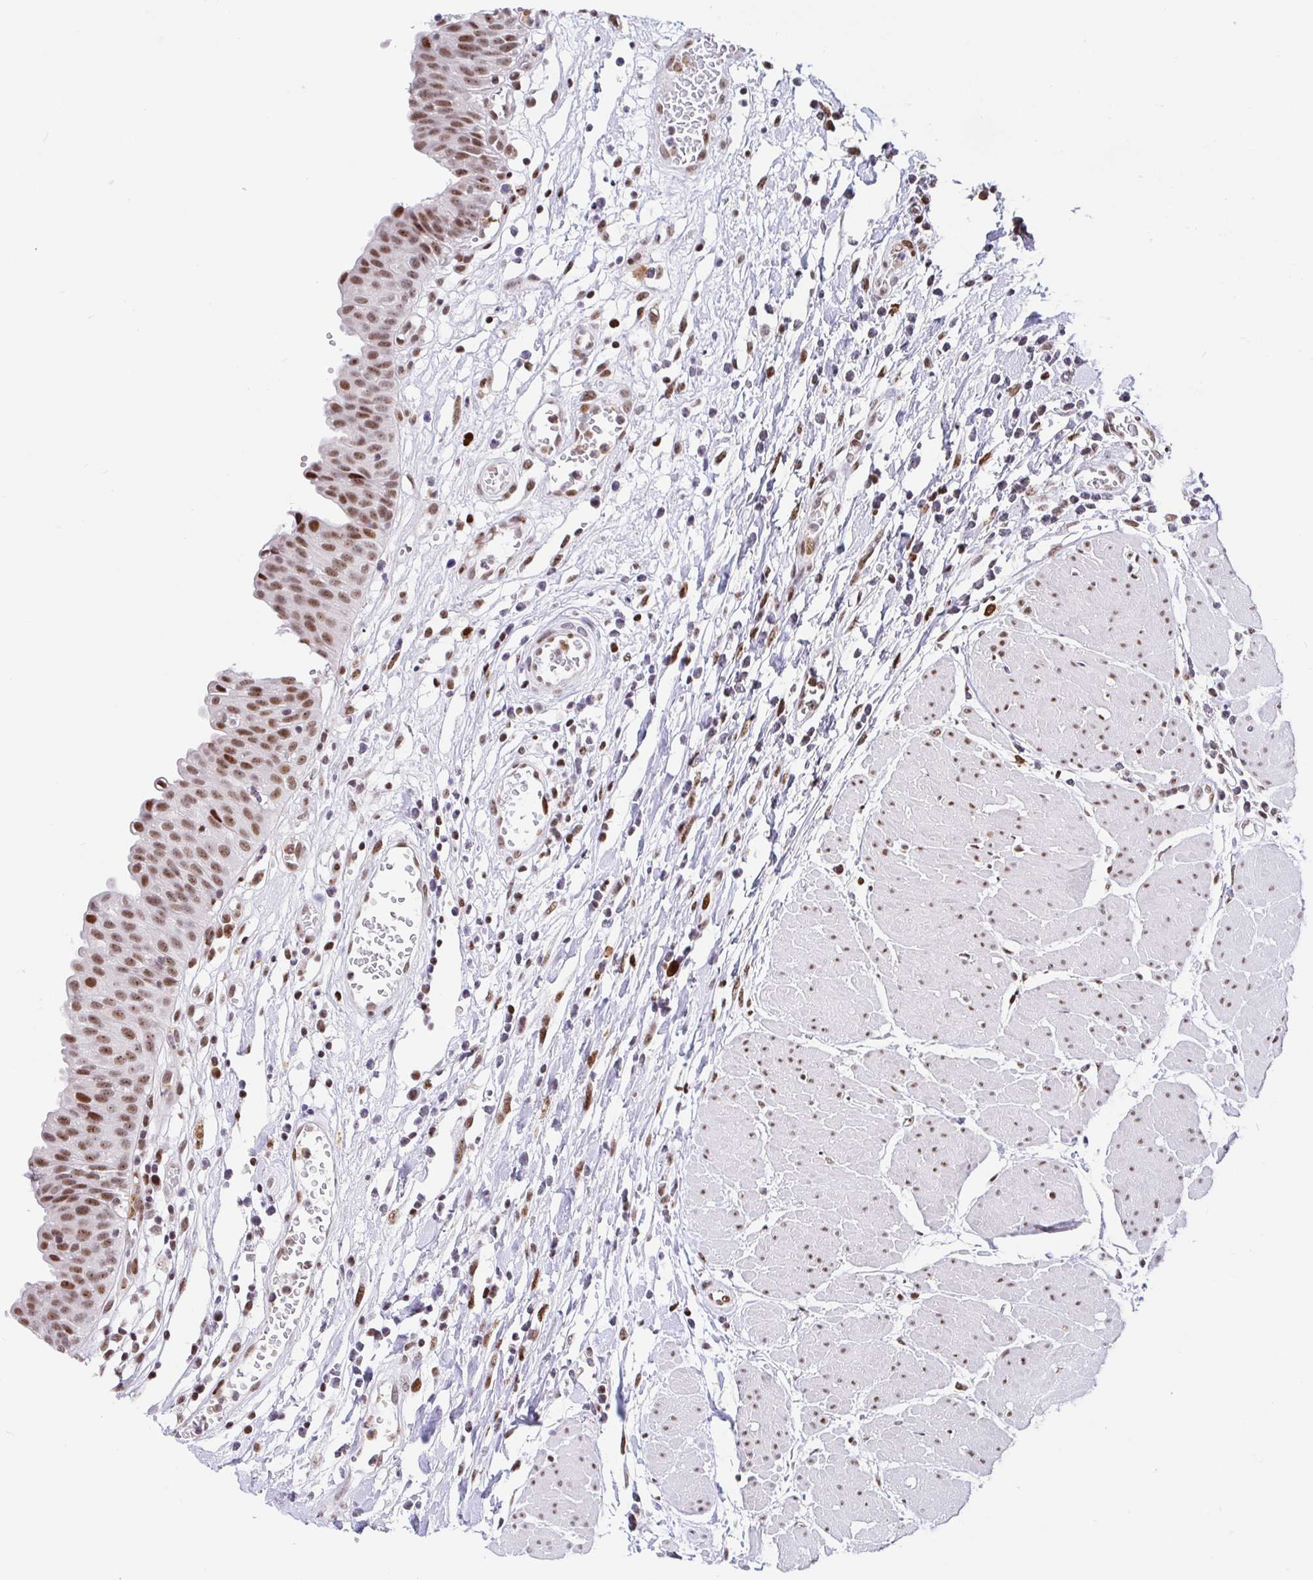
{"staining": {"intensity": "moderate", "quantity": ">75%", "location": "nuclear"}, "tissue": "urinary bladder", "cell_type": "Urothelial cells", "image_type": "normal", "snomed": [{"axis": "morphology", "description": "Normal tissue, NOS"}, {"axis": "topography", "description": "Urinary bladder"}], "caption": "Immunohistochemical staining of benign human urinary bladder displays moderate nuclear protein staining in about >75% of urothelial cells.", "gene": "SETD5", "patient": {"sex": "male", "age": 64}}